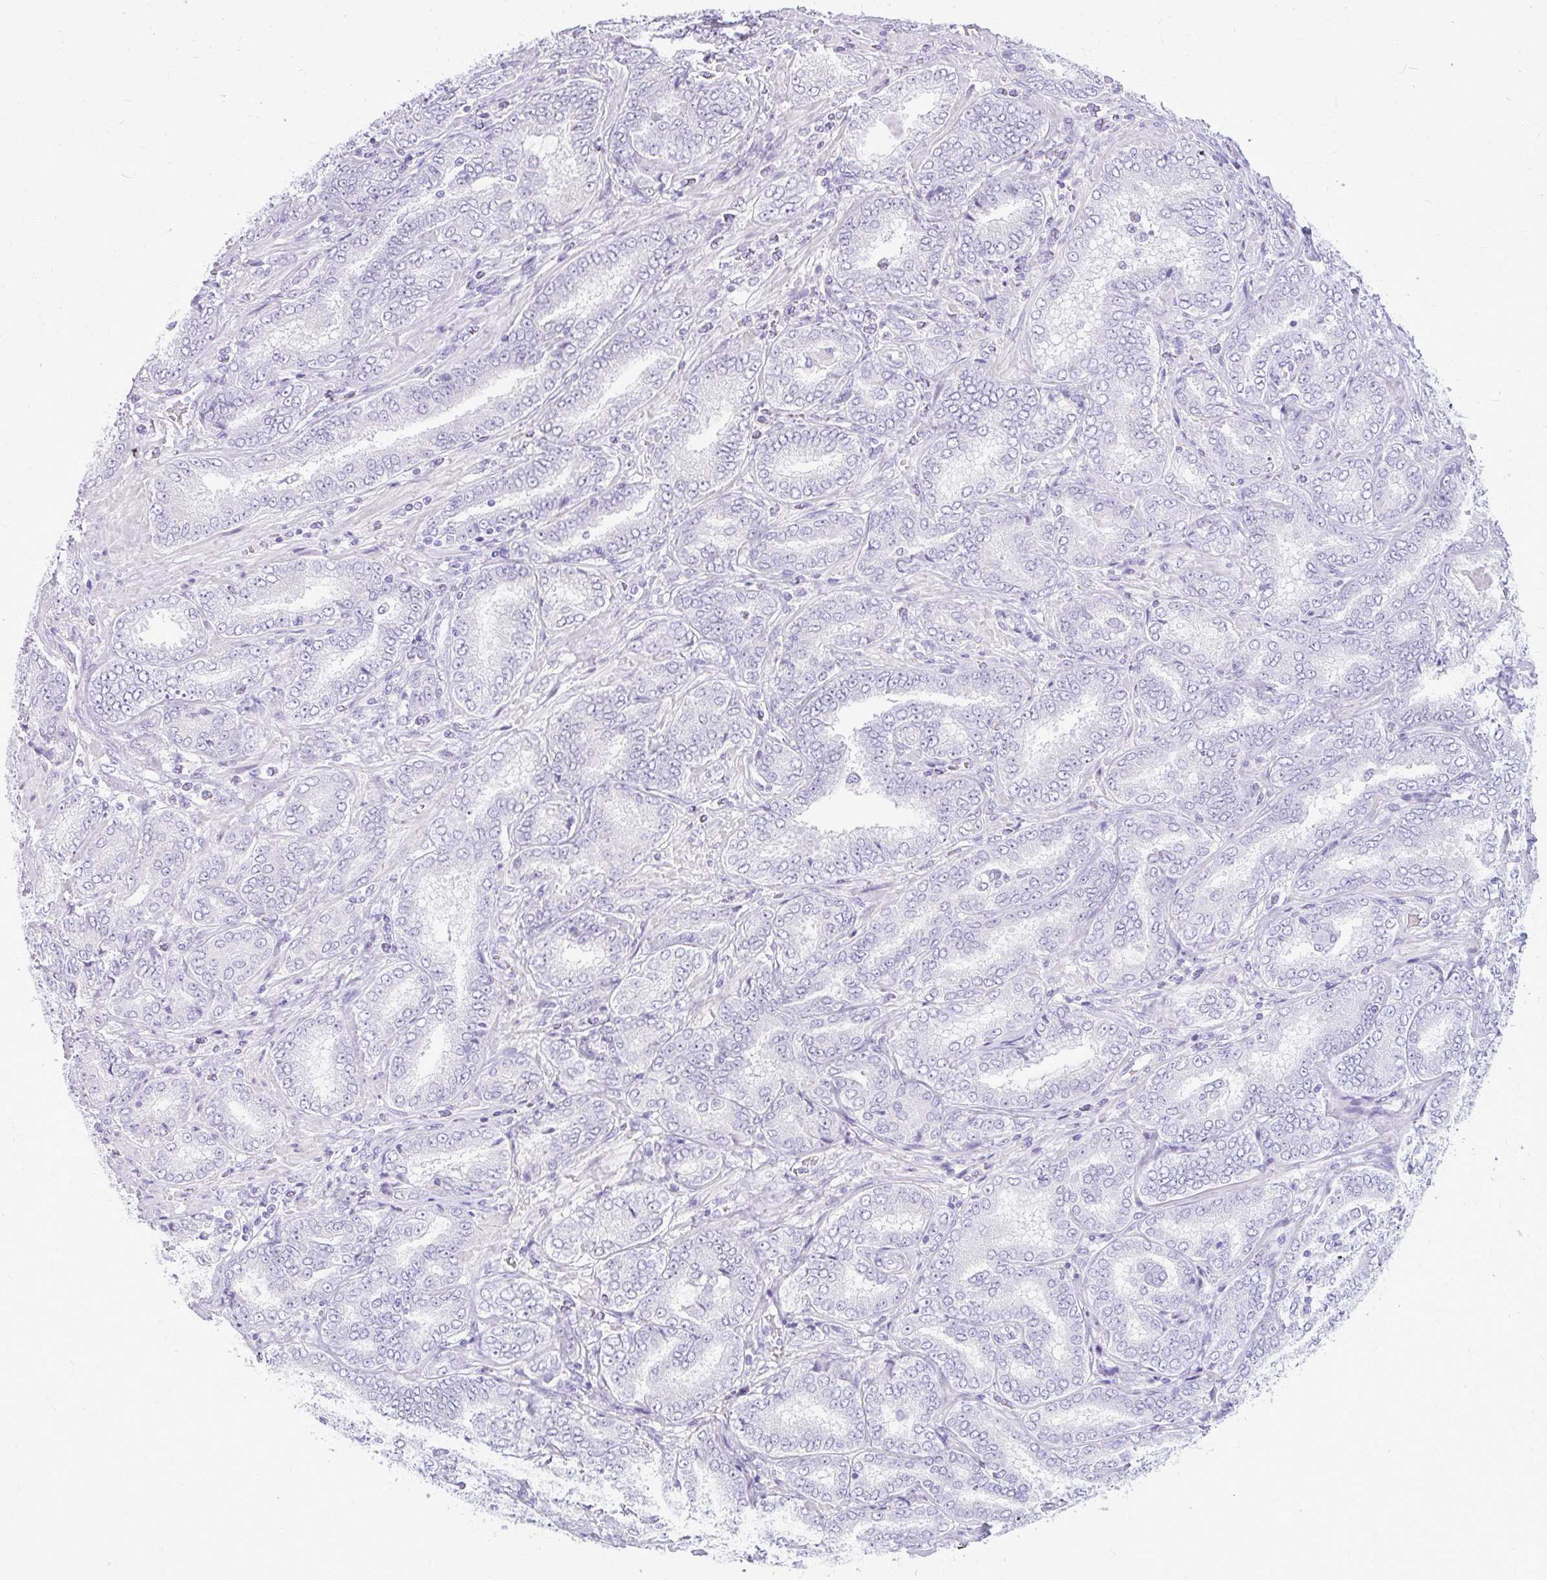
{"staining": {"intensity": "negative", "quantity": "none", "location": "none"}, "tissue": "prostate cancer", "cell_type": "Tumor cells", "image_type": "cancer", "snomed": [{"axis": "morphology", "description": "Adenocarcinoma, High grade"}, {"axis": "topography", "description": "Prostate"}], "caption": "Histopathology image shows no significant protein expression in tumor cells of prostate cancer (adenocarcinoma (high-grade)).", "gene": "PRAP1", "patient": {"sex": "male", "age": 72}}